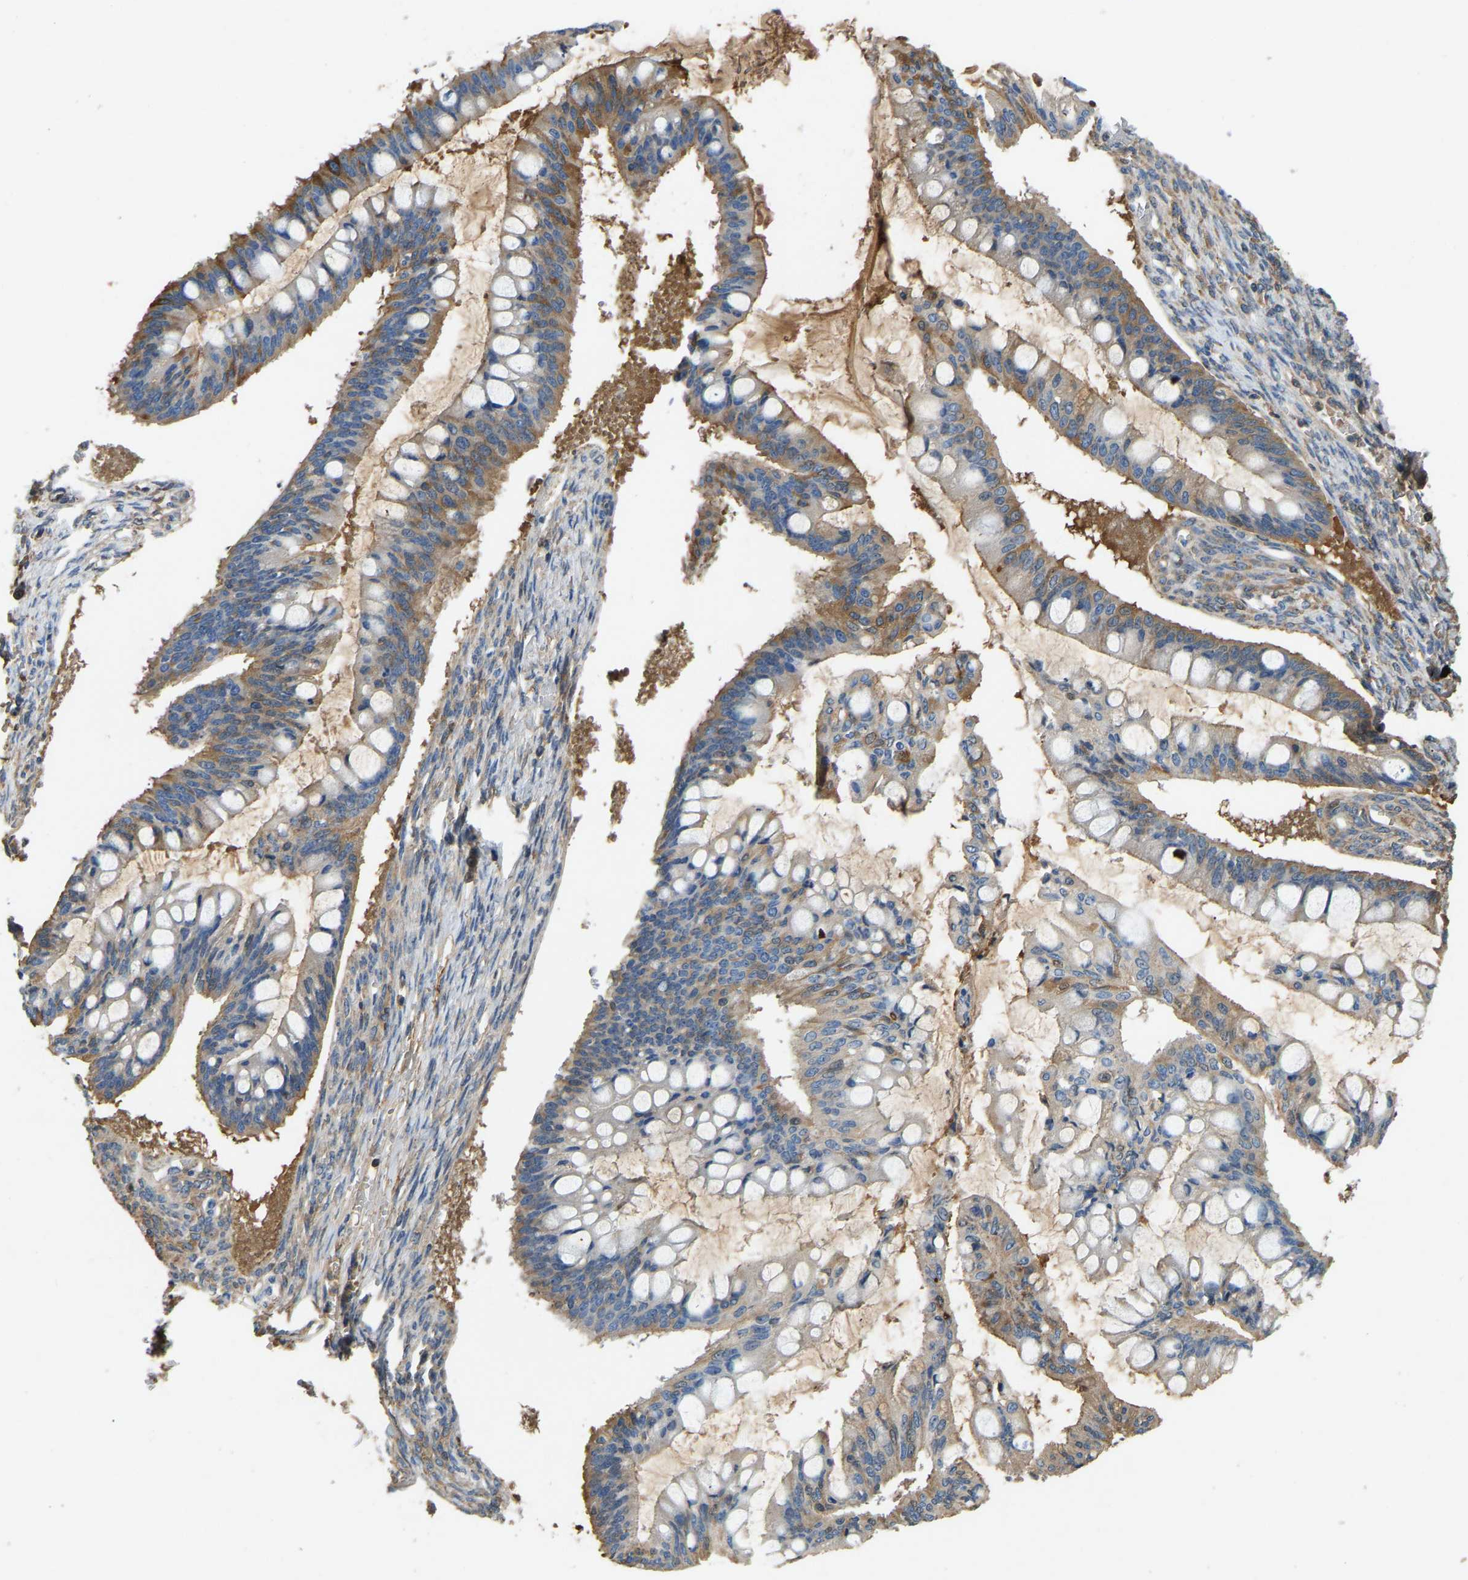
{"staining": {"intensity": "moderate", "quantity": "25%-75%", "location": "cytoplasmic/membranous"}, "tissue": "ovarian cancer", "cell_type": "Tumor cells", "image_type": "cancer", "snomed": [{"axis": "morphology", "description": "Cystadenocarcinoma, mucinous, NOS"}, {"axis": "topography", "description": "Ovary"}], "caption": "Protein expression analysis of human ovarian mucinous cystadenocarcinoma reveals moderate cytoplasmic/membranous staining in about 25%-75% of tumor cells.", "gene": "STC1", "patient": {"sex": "female", "age": 73}}